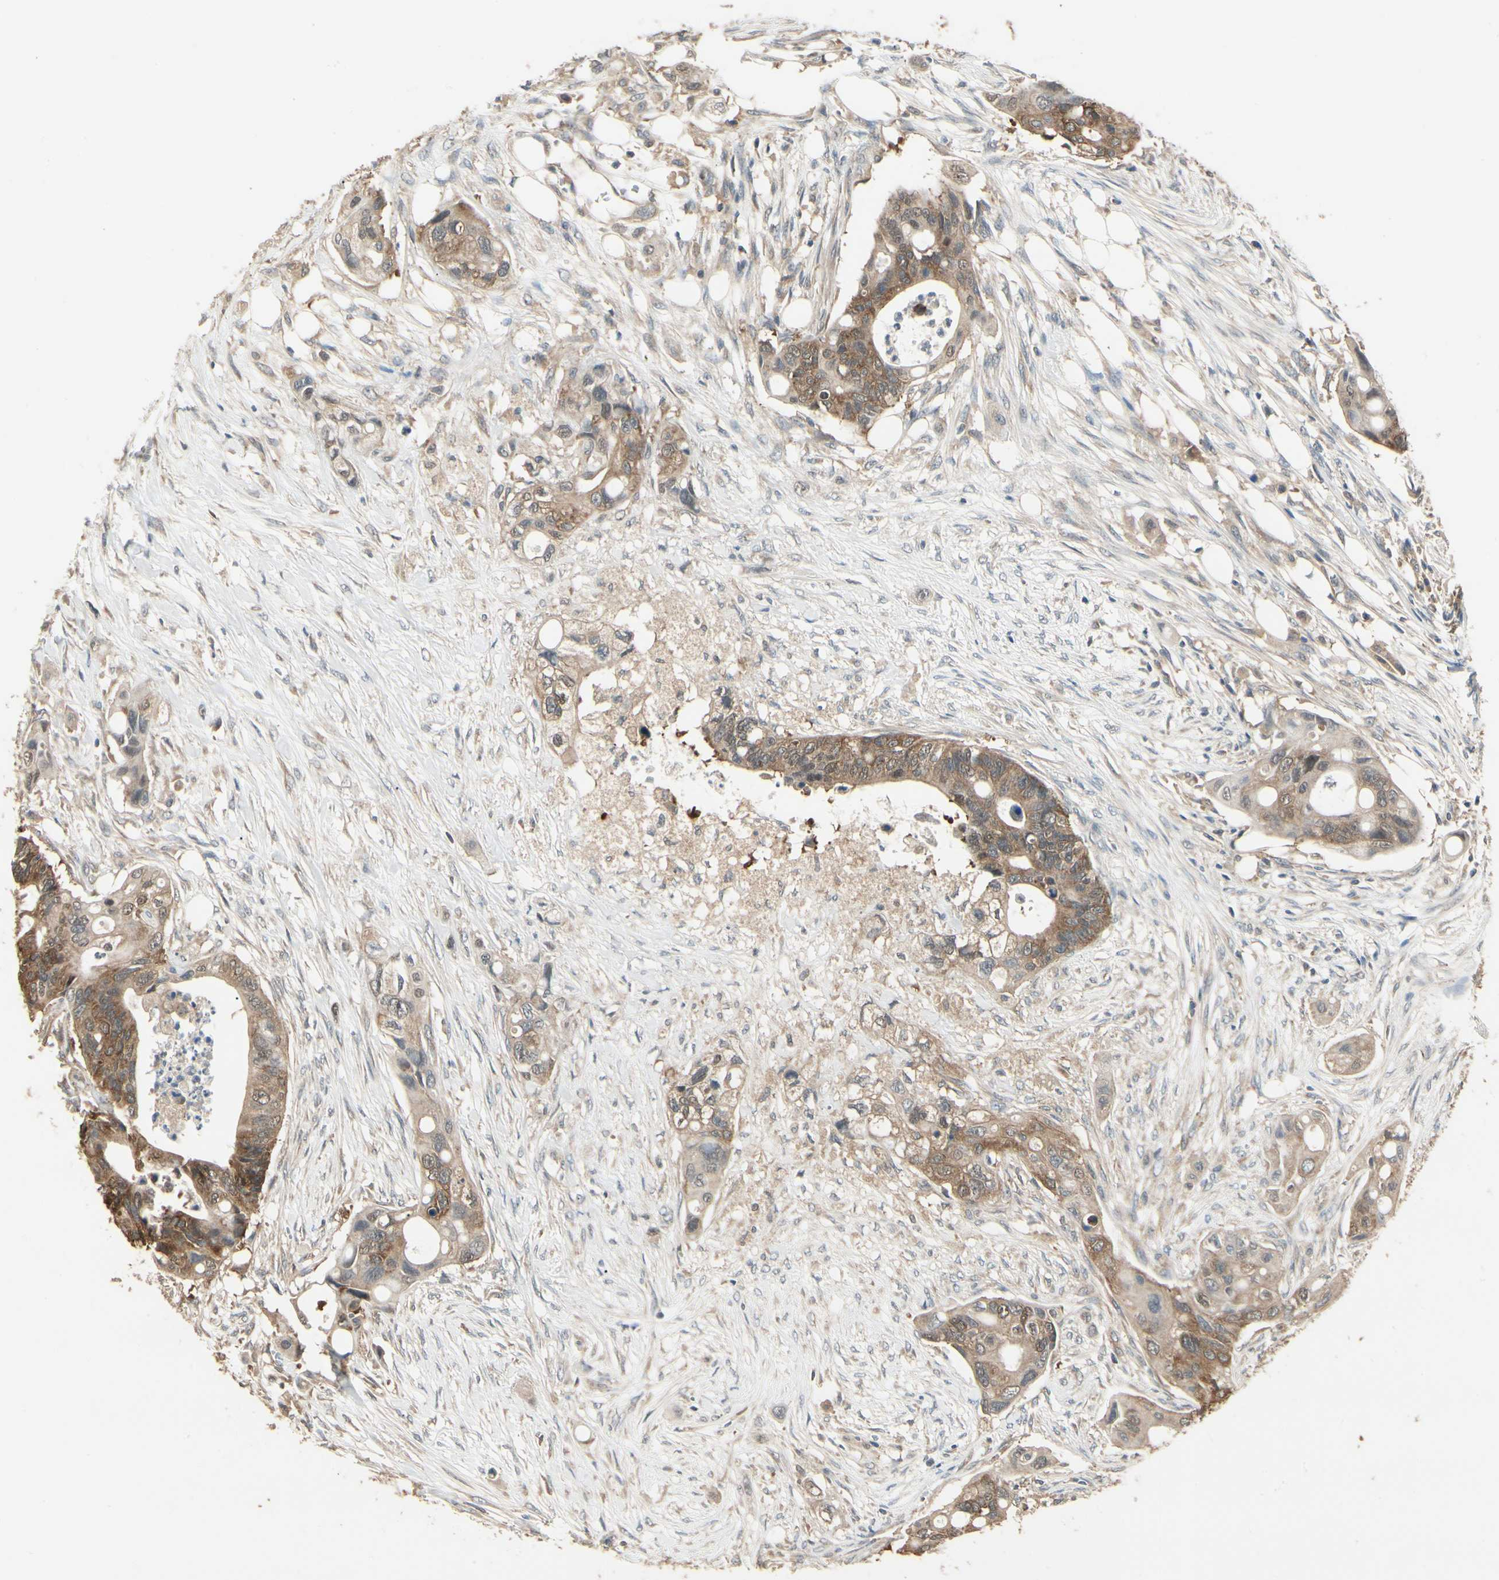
{"staining": {"intensity": "moderate", "quantity": ">75%", "location": "cytoplasmic/membranous"}, "tissue": "colorectal cancer", "cell_type": "Tumor cells", "image_type": "cancer", "snomed": [{"axis": "morphology", "description": "Adenocarcinoma, NOS"}, {"axis": "topography", "description": "Colon"}], "caption": "Colorectal cancer (adenocarcinoma) was stained to show a protein in brown. There is medium levels of moderate cytoplasmic/membranous positivity in approximately >75% of tumor cells.", "gene": "CCT7", "patient": {"sex": "female", "age": 57}}